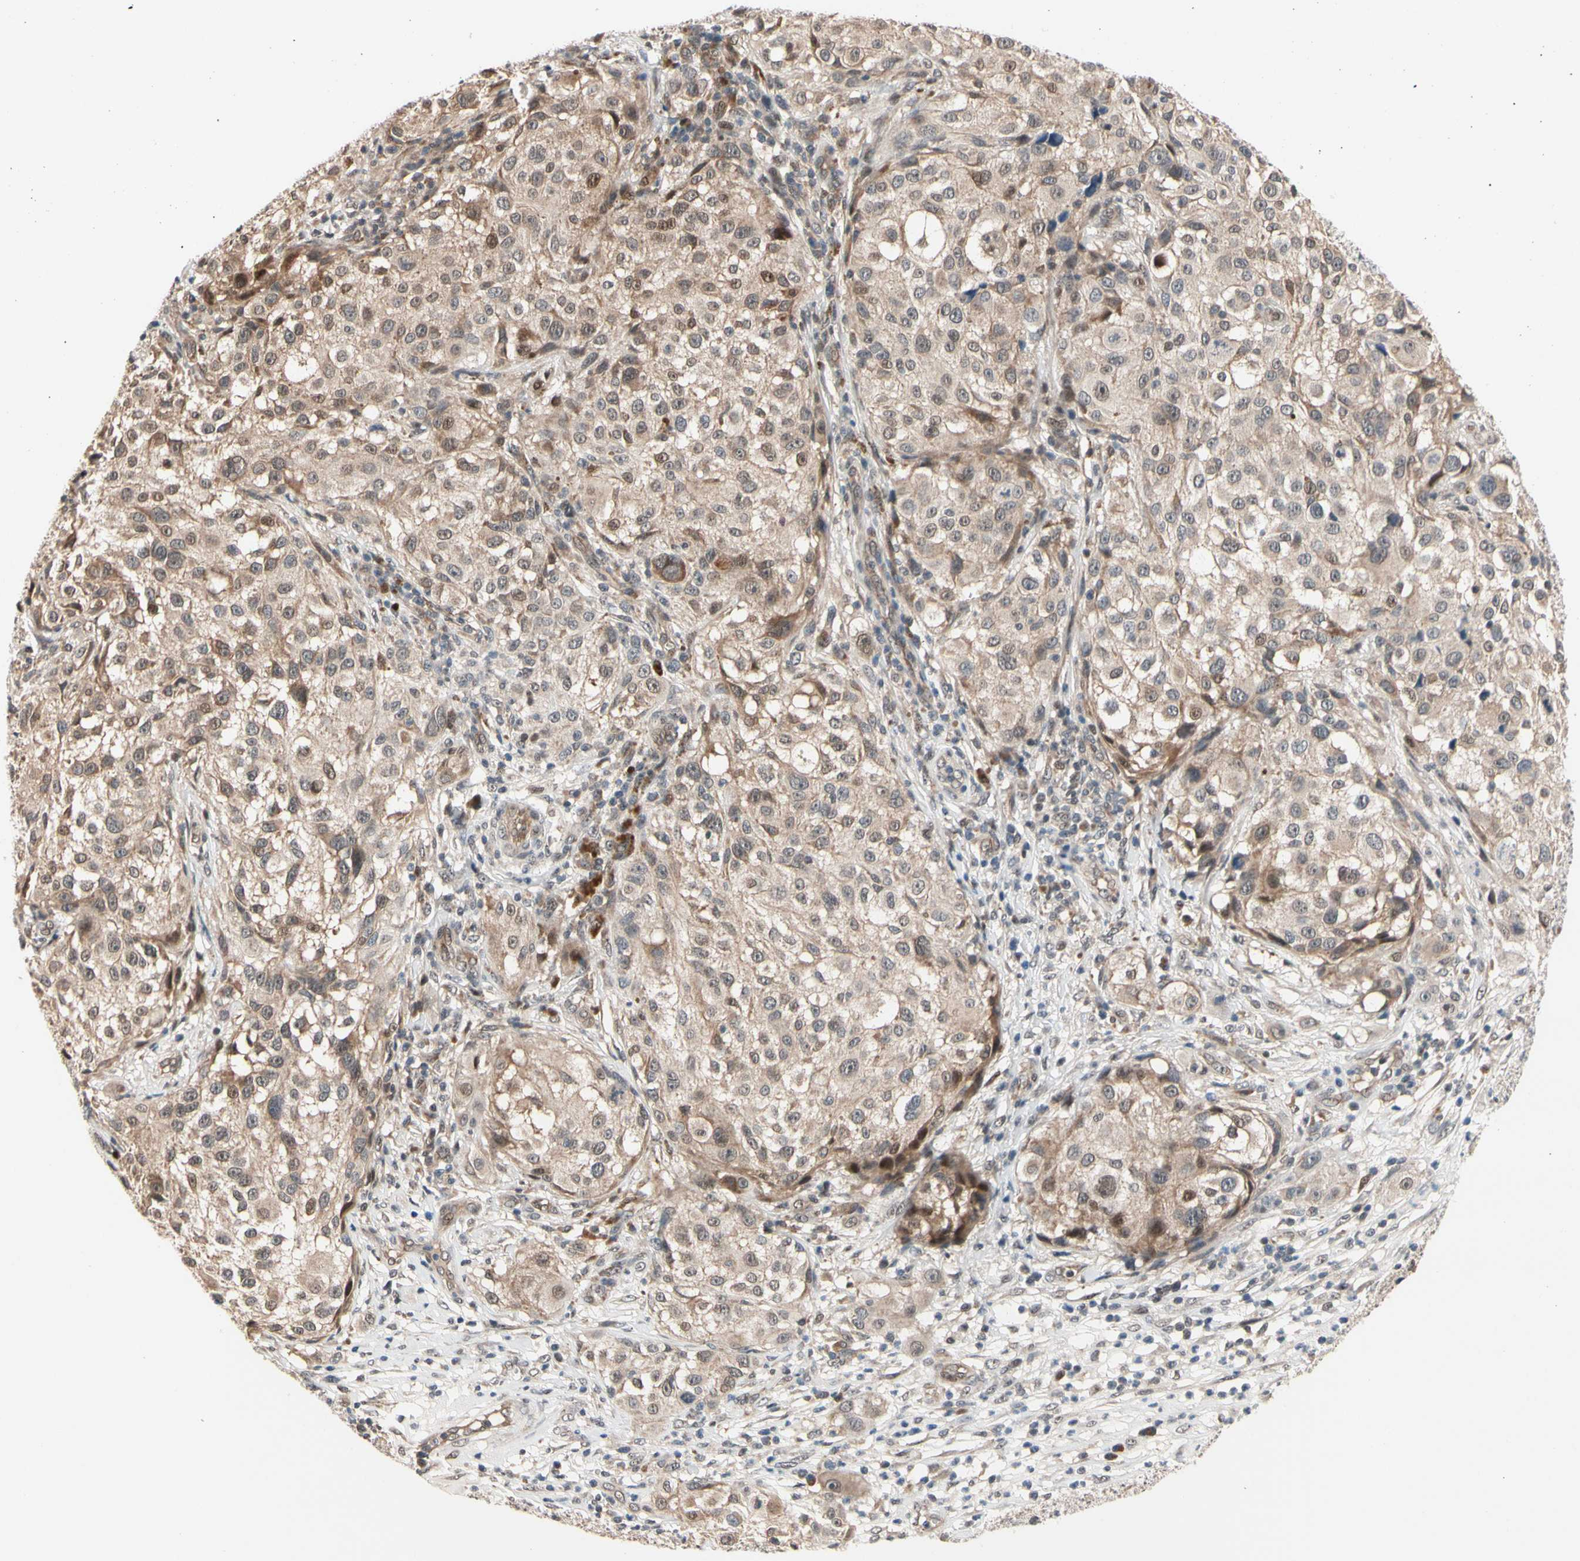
{"staining": {"intensity": "weak", "quantity": ">75%", "location": "cytoplasmic/membranous"}, "tissue": "melanoma", "cell_type": "Tumor cells", "image_type": "cancer", "snomed": [{"axis": "morphology", "description": "Necrosis, NOS"}, {"axis": "morphology", "description": "Malignant melanoma, NOS"}, {"axis": "topography", "description": "Skin"}], "caption": "Melanoma tissue displays weak cytoplasmic/membranous positivity in approximately >75% of tumor cells, visualized by immunohistochemistry.", "gene": "NGEF", "patient": {"sex": "female", "age": 87}}